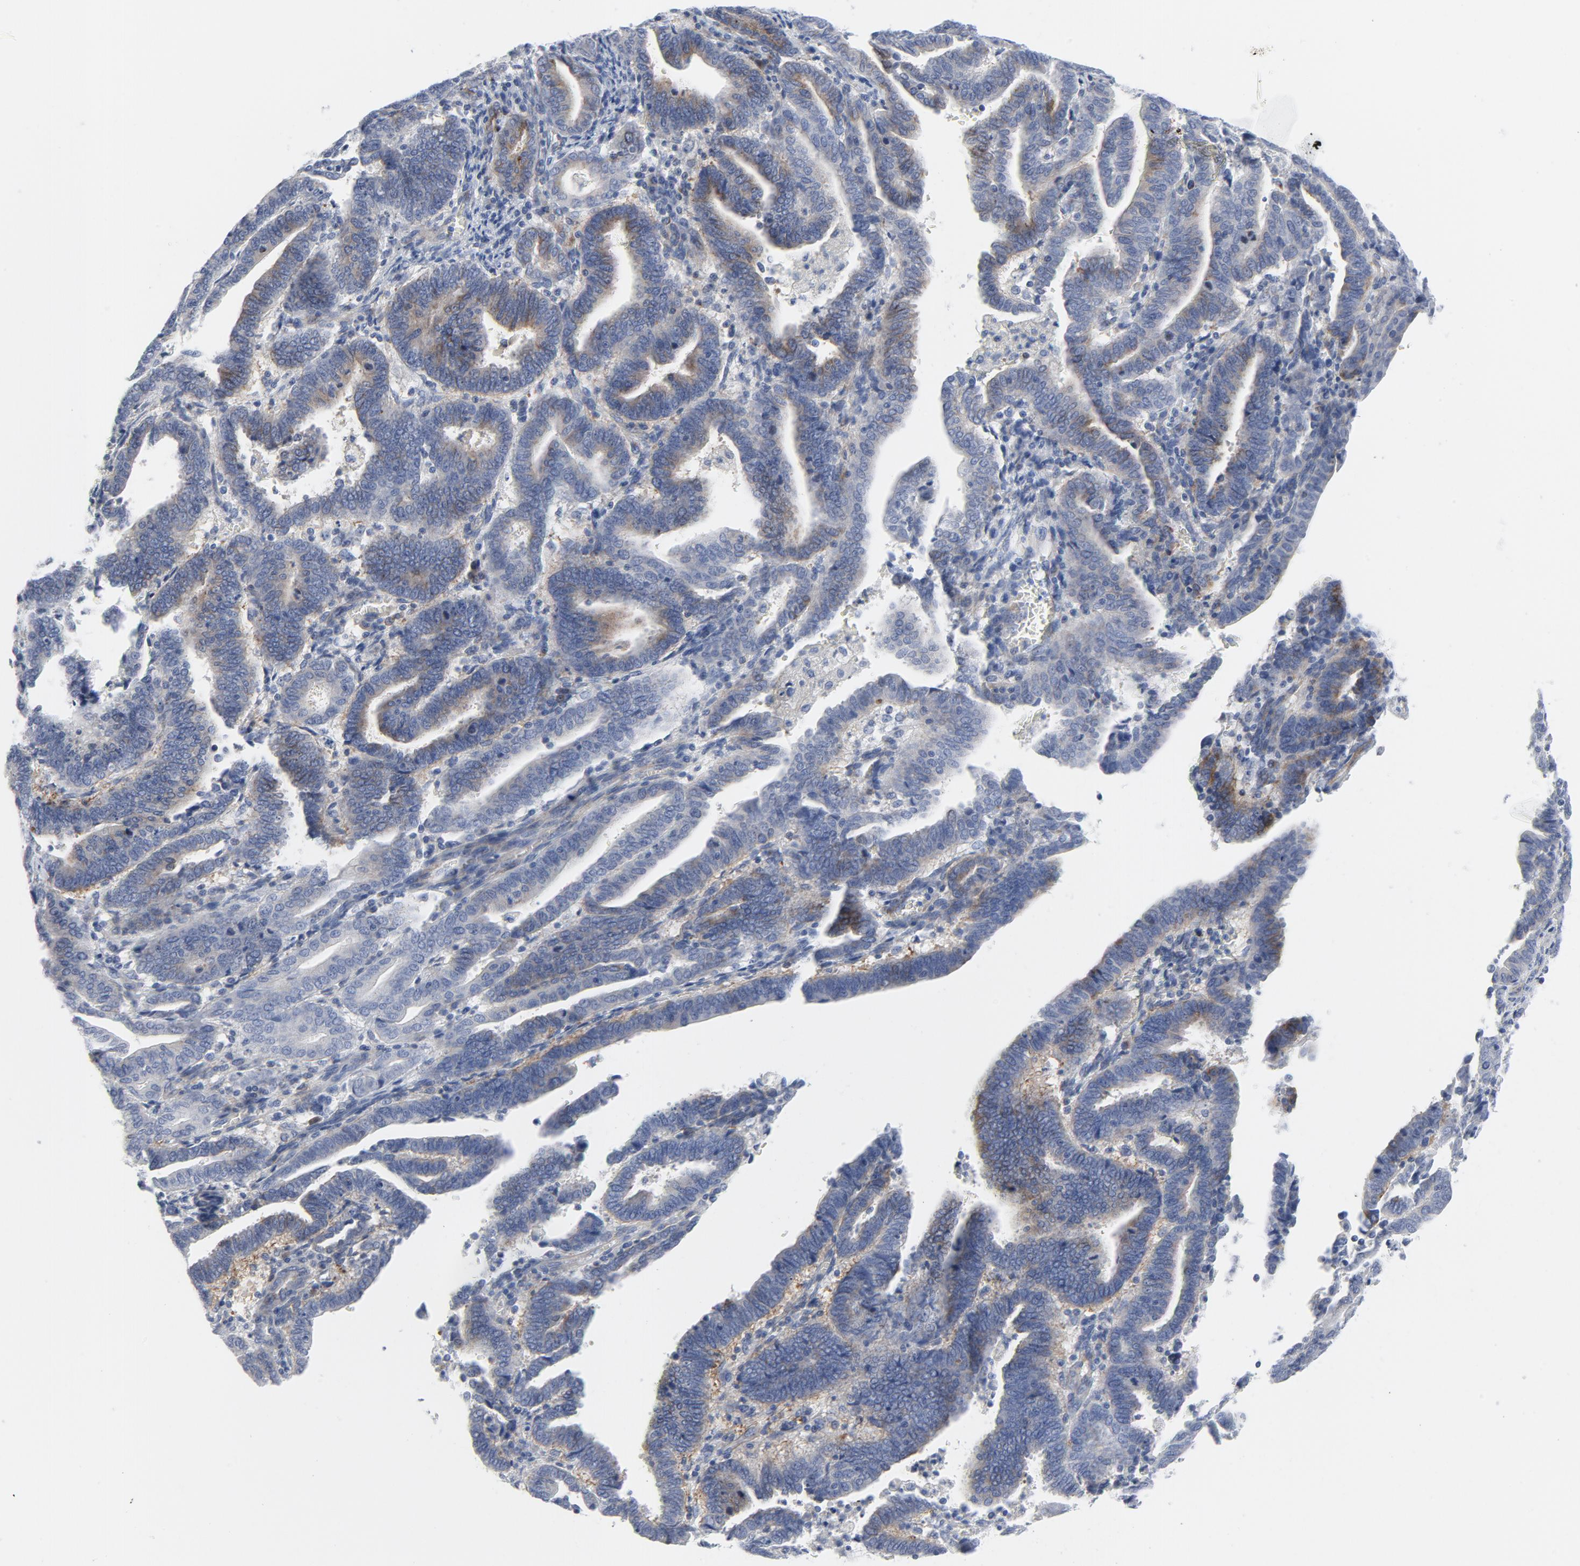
{"staining": {"intensity": "moderate", "quantity": "<25%", "location": "cytoplasmic/membranous"}, "tissue": "endometrial cancer", "cell_type": "Tumor cells", "image_type": "cancer", "snomed": [{"axis": "morphology", "description": "Adenocarcinoma, NOS"}, {"axis": "topography", "description": "Uterus"}], "caption": "Brown immunohistochemical staining in human endometrial adenocarcinoma reveals moderate cytoplasmic/membranous expression in about <25% of tumor cells. Using DAB (brown) and hematoxylin (blue) stains, captured at high magnification using brightfield microscopy.", "gene": "TUBB1", "patient": {"sex": "female", "age": 83}}